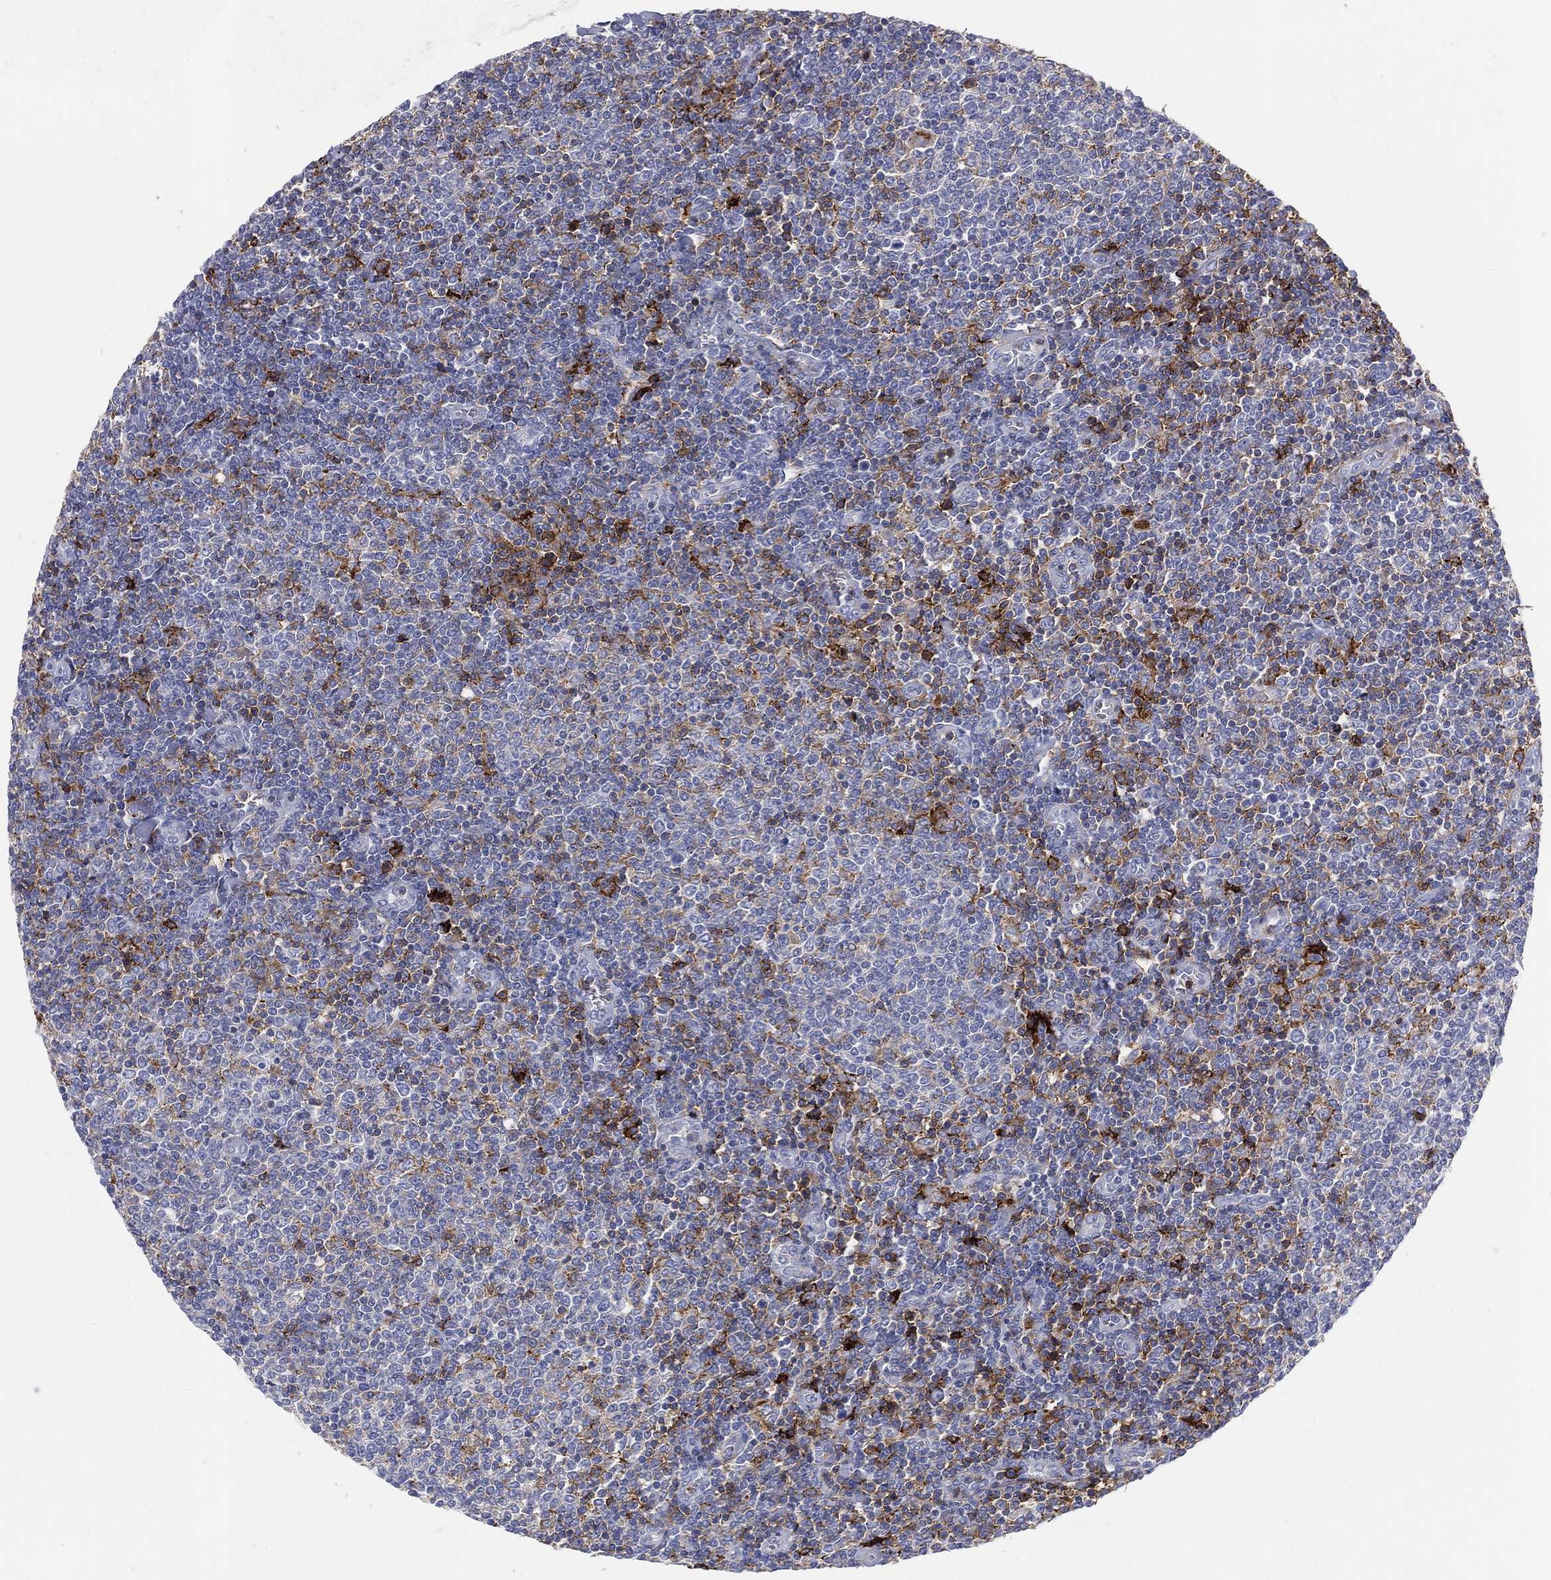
{"staining": {"intensity": "negative", "quantity": "none", "location": "none"}, "tissue": "lymphoma", "cell_type": "Tumor cells", "image_type": "cancer", "snomed": [{"axis": "morphology", "description": "Malignant lymphoma, non-Hodgkin's type, Low grade"}, {"axis": "topography", "description": "Lymph node"}], "caption": "Protein analysis of lymphoma reveals no significant expression in tumor cells.", "gene": "SELPLG", "patient": {"sex": "male", "age": 52}}